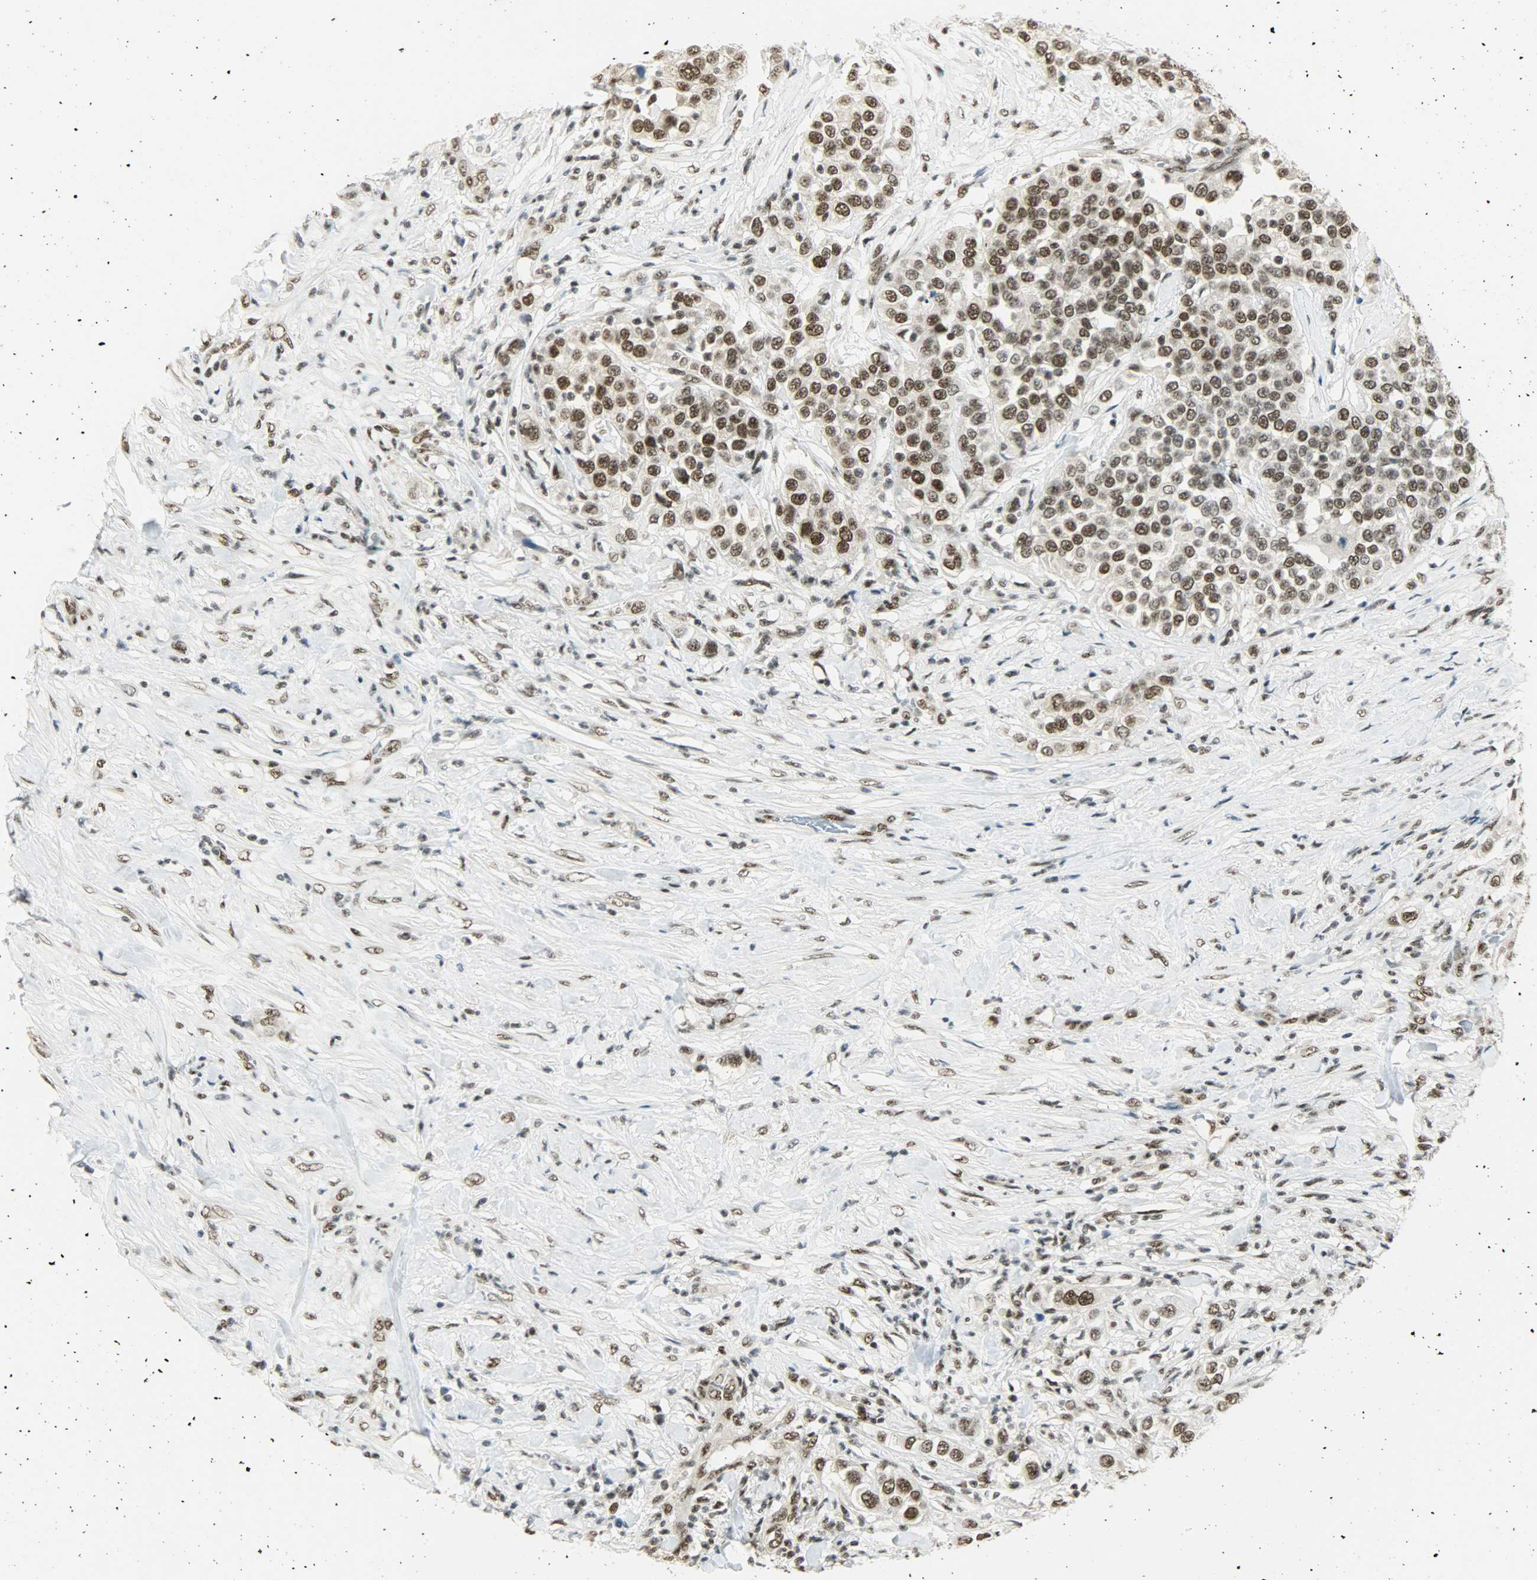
{"staining": {"intensity": "strong", "quantity": ">75%", "location": "nuclear"}, "tissue": "urothelial cancer", "cell_type": "Tumor cells", "image_type": "cancer", "snomed": [{"axis": "morphology", "description": "Urothelial carcinoma, High grade"}, {"axis": "topography", "description": "Urinary bladder"}], "caption": "A high-resolution photomicrograph shows IHC staining of urothelial cancer, which displays strong nuclear staining in approximately >75% of tumor cells.", "gene": "SUGP1", "patient": {"sex": "female", "age": 80}}